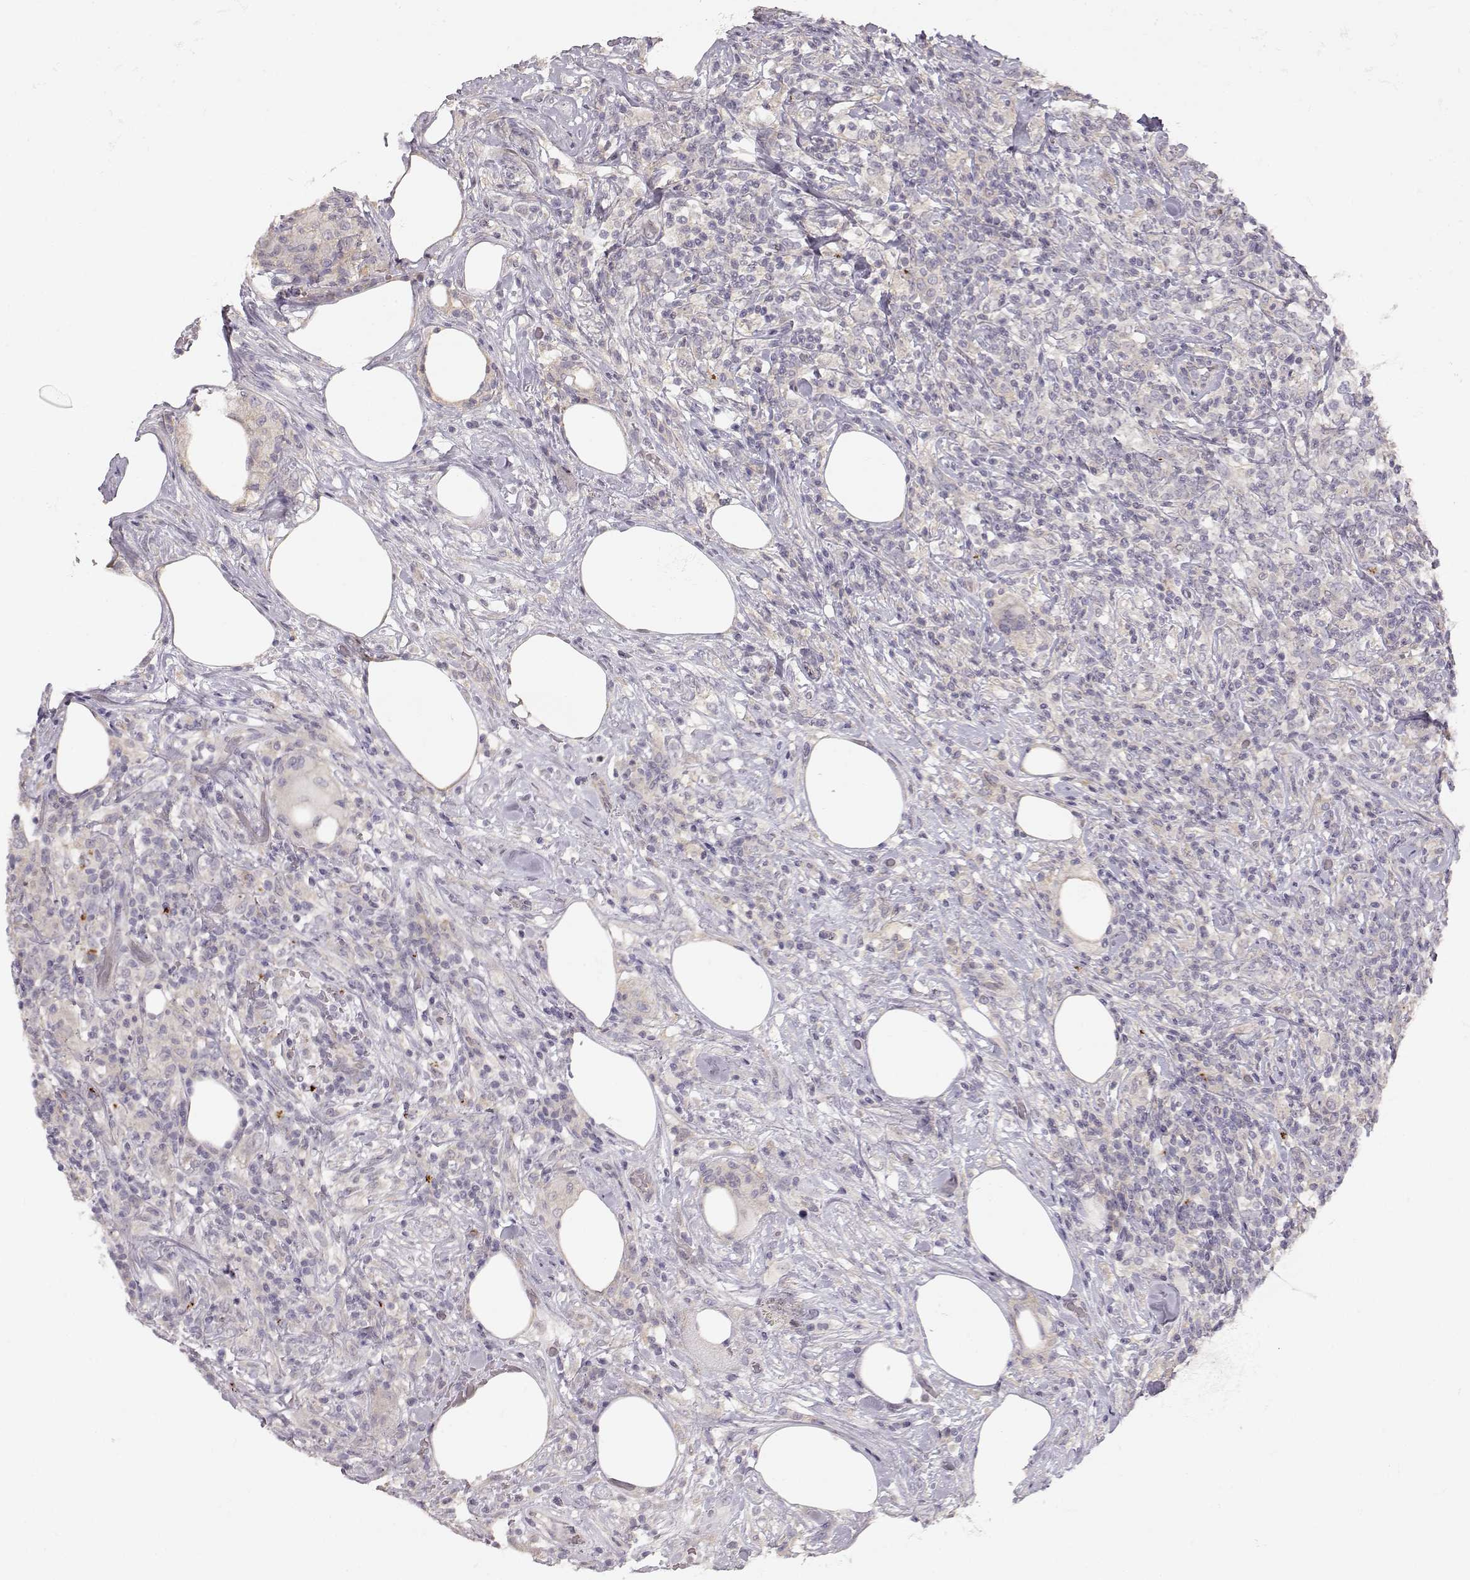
{"staining": {"intensity": "negative", "quantity": "none", "location": "none"}, "tissue": "lymphoma", "cell_type": "Tumor cells", "image_type": "cancer", "snomed": [{"axis": "morphology", "description": "Malignant lymphoma, non-Hodgkin's type, High grade"}, {"axis": "topography", "description": "Lymph node"}], "caption": "Tumor cells show no significant expression in lymphoma.", "gene": "ARHGAP8", "patient": {"sex": "female", "age": 84}}